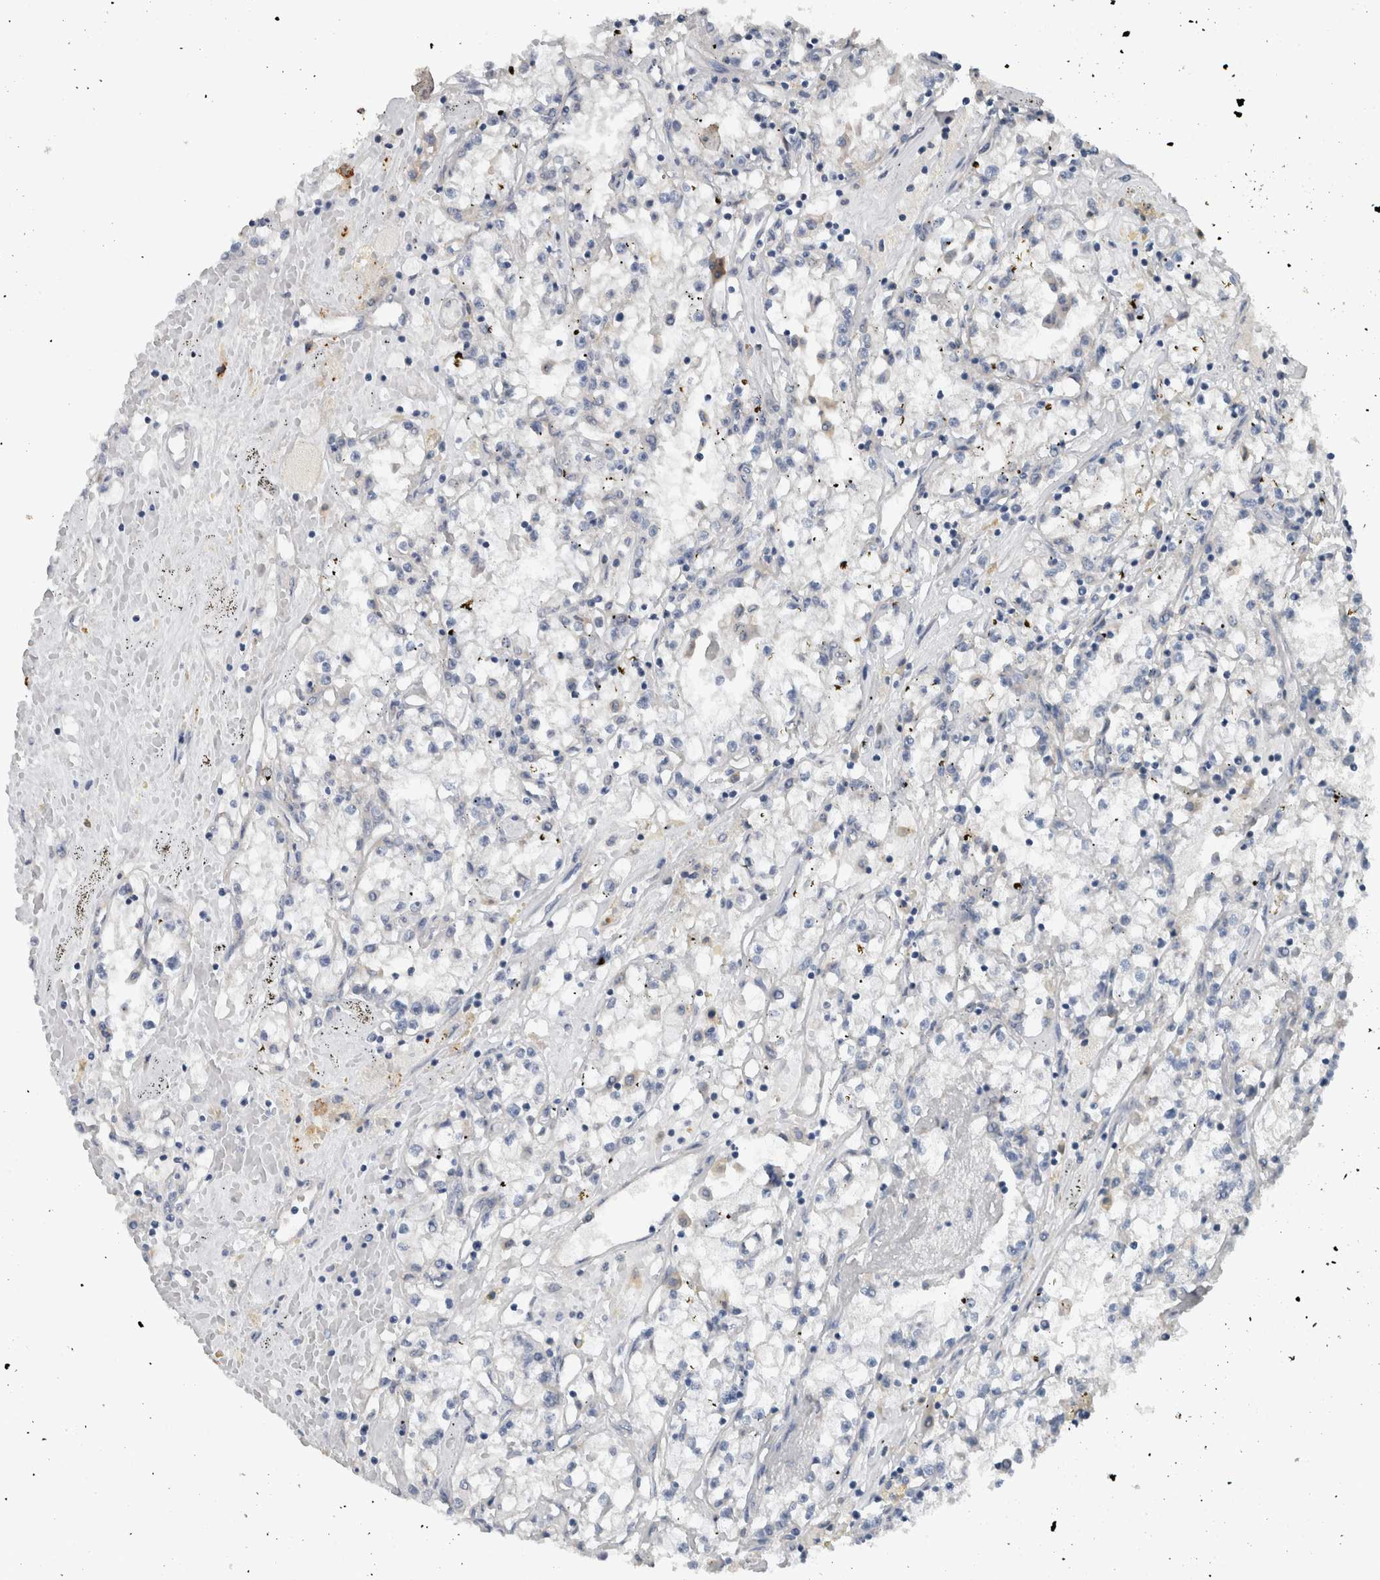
{"staining": {"intensity": "negative", "quantity": "none", "location": "none"}, "tissue": "renal cancer", "cell_type": "Tumor cells", "image_type": "cancer", "snomed": [{"axis": "morphology", "description": "Adenocarcinoma, NOS"}, {"axis": "topography", "description": "Kidney"}], "caption": "A histopathology image of renal cancer (adenocarcinoma) stained for a protein demonstrates no brown staining in tumor cells.", "gene": "CRNN", "patient": {"sex": "male", "age": 56}}